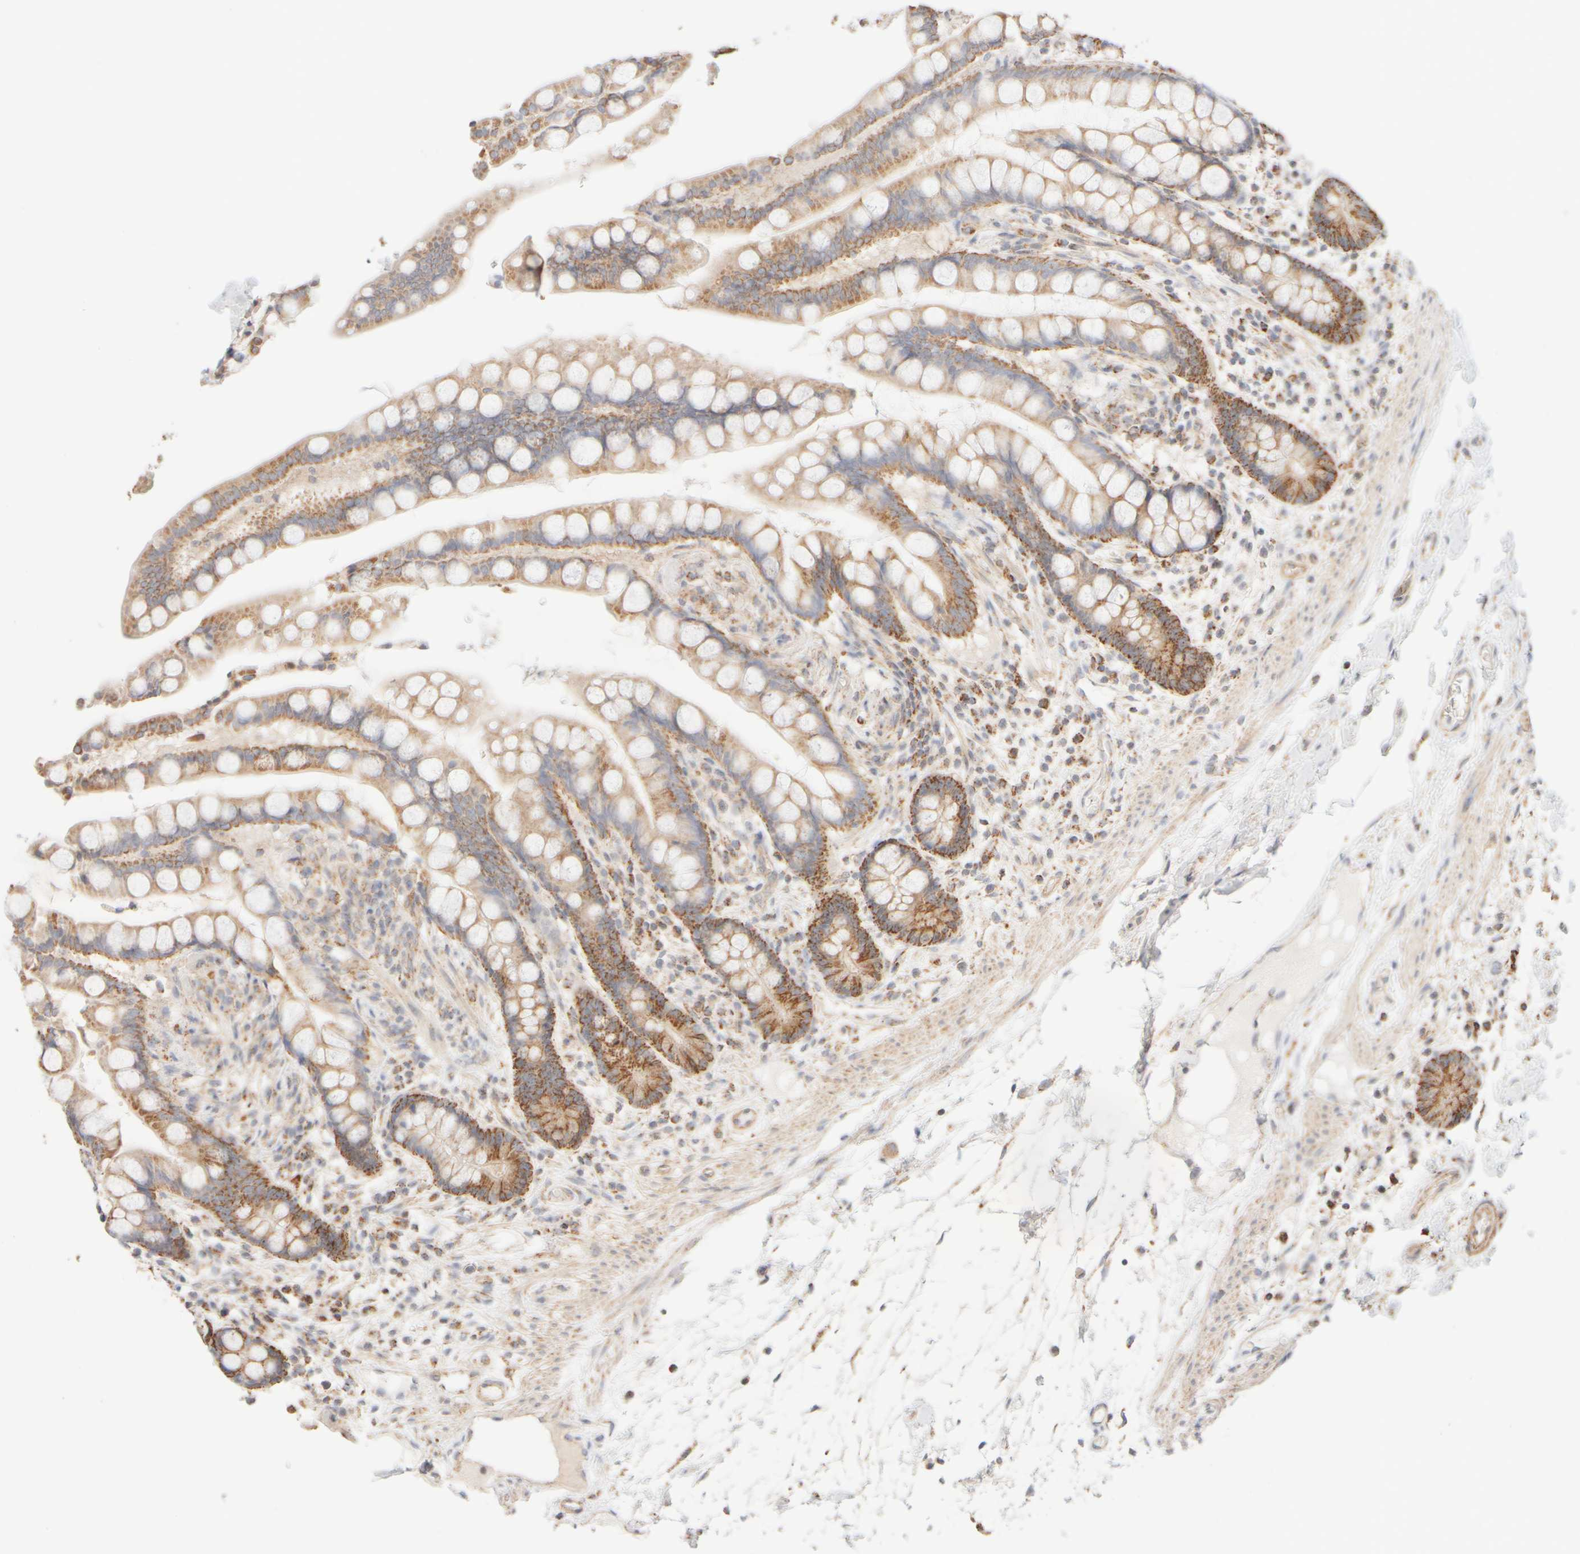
{"staining": {"intensity": "weak", "quantity": ">75%", "location": "cytoplasmic/membranous"}, "tissue": "colon", "cell_type": "Endothelial cells", "image_type": "normal", "snomed": [{"axis": "morphology", "description": "Normal tissue, NOS"}, {"axis": "topography", "description": "Colon"}], "caption": "Immunohistochemical staining of normal colon shows weak cytoplasmic/membranous protein expression in approximately >75% of endothelial cells. Ihc stains the protein in brown and the nuclei are stained blue.", "gene": "APBB2", "patient": {"sex": "male", "age": 73}}